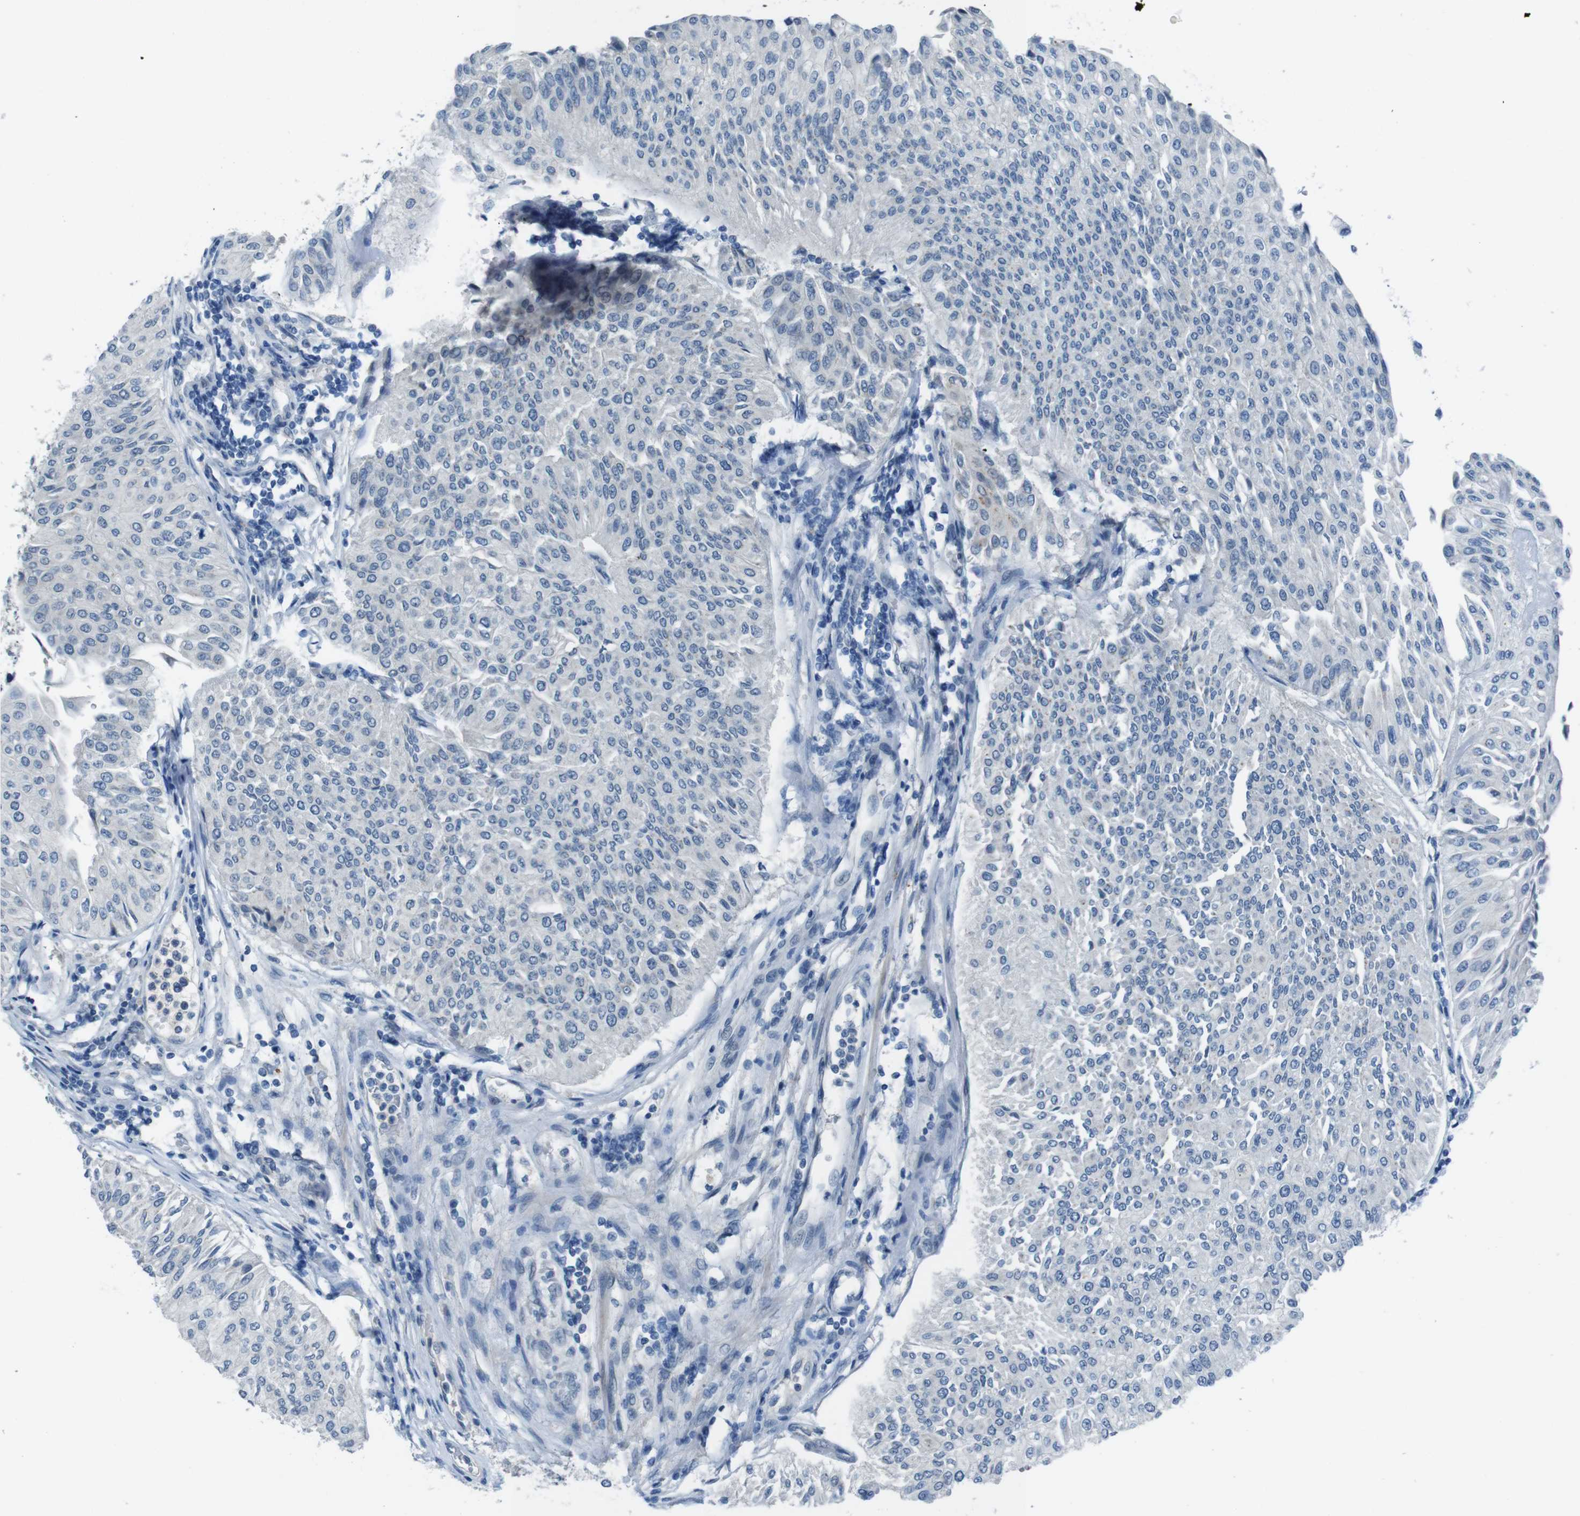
{"staining": {"intensity": "negative", "quantity": "none", "location": "none"}, "tissue": "urothelial cancer", "cell_type": "Tumor cells", "image_type": "cancer", "snomed": [{"axis": "morphology", "description": "Urothelial carcinoma, Low grade"}, {"axis": "topography", "description": "Urinary bladder"}], "caption": "Histopathology image shows no significant protein expression in tumor cells of low-grade urothelial carcinoma.", "gene": "CDHR2", "patient": {"sex": "male", "age": 67}}